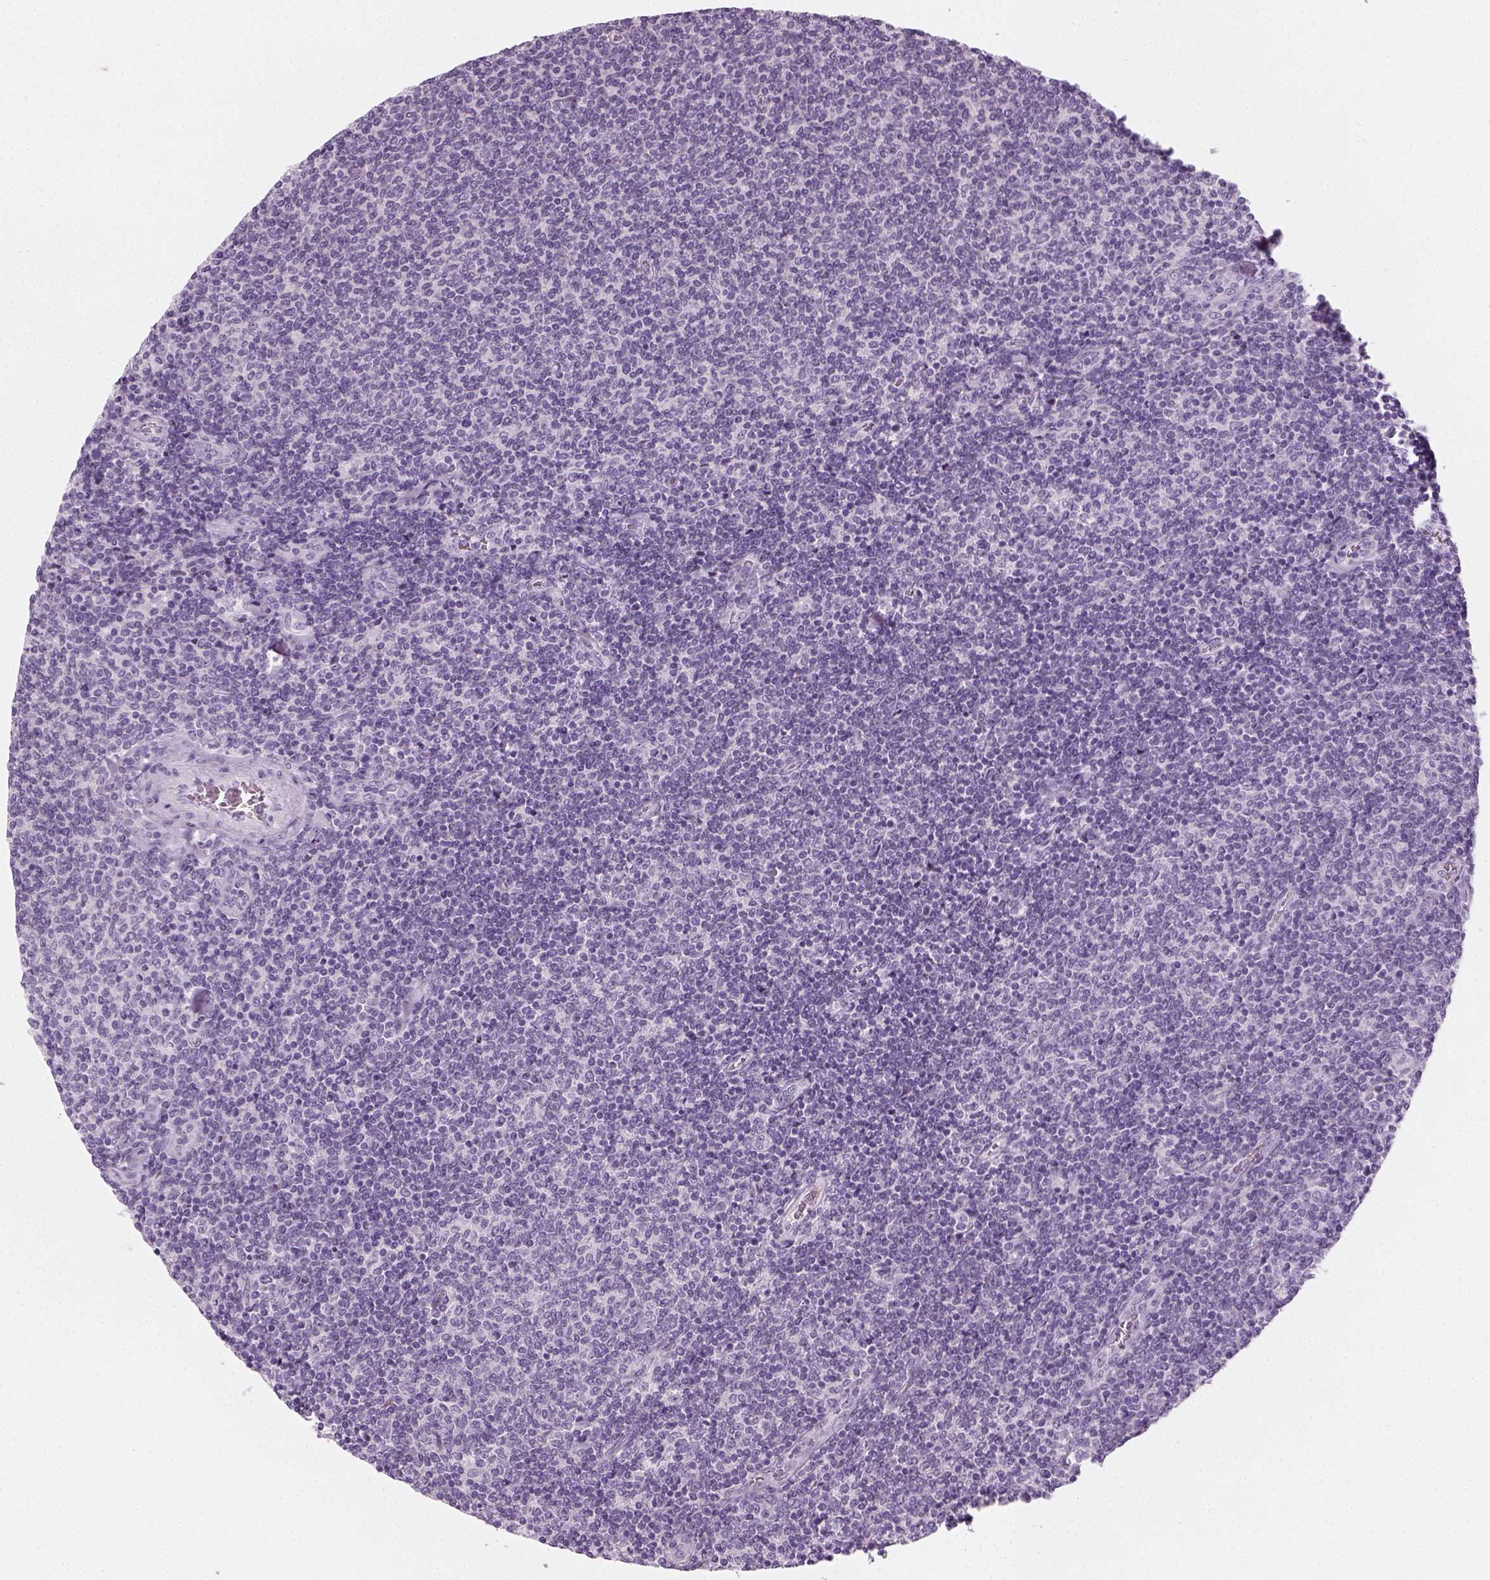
{"staining": {"intensity": "negative", "quantity": "none", "location": "none"}, "tissue": "lymphoma", "cell_type": "Tumor cells", "image_type": "cancer", "snomed": [{"axis": "morphology", "description": "Malignant lymphoma, non-Hodgkin's type, Low grade"}, {"axis": "topography", "description": "Lymph node"}], "caption": "This image is of low-grade malignant lymphoma, non-Hodgkin's type stained with immunohistochemistry to label a protein in brown with the nuclei are counter-stained blue. There is no staining in tumor cells.", "gene": "TH", "patient": {"sex": "male", "age": 52}}